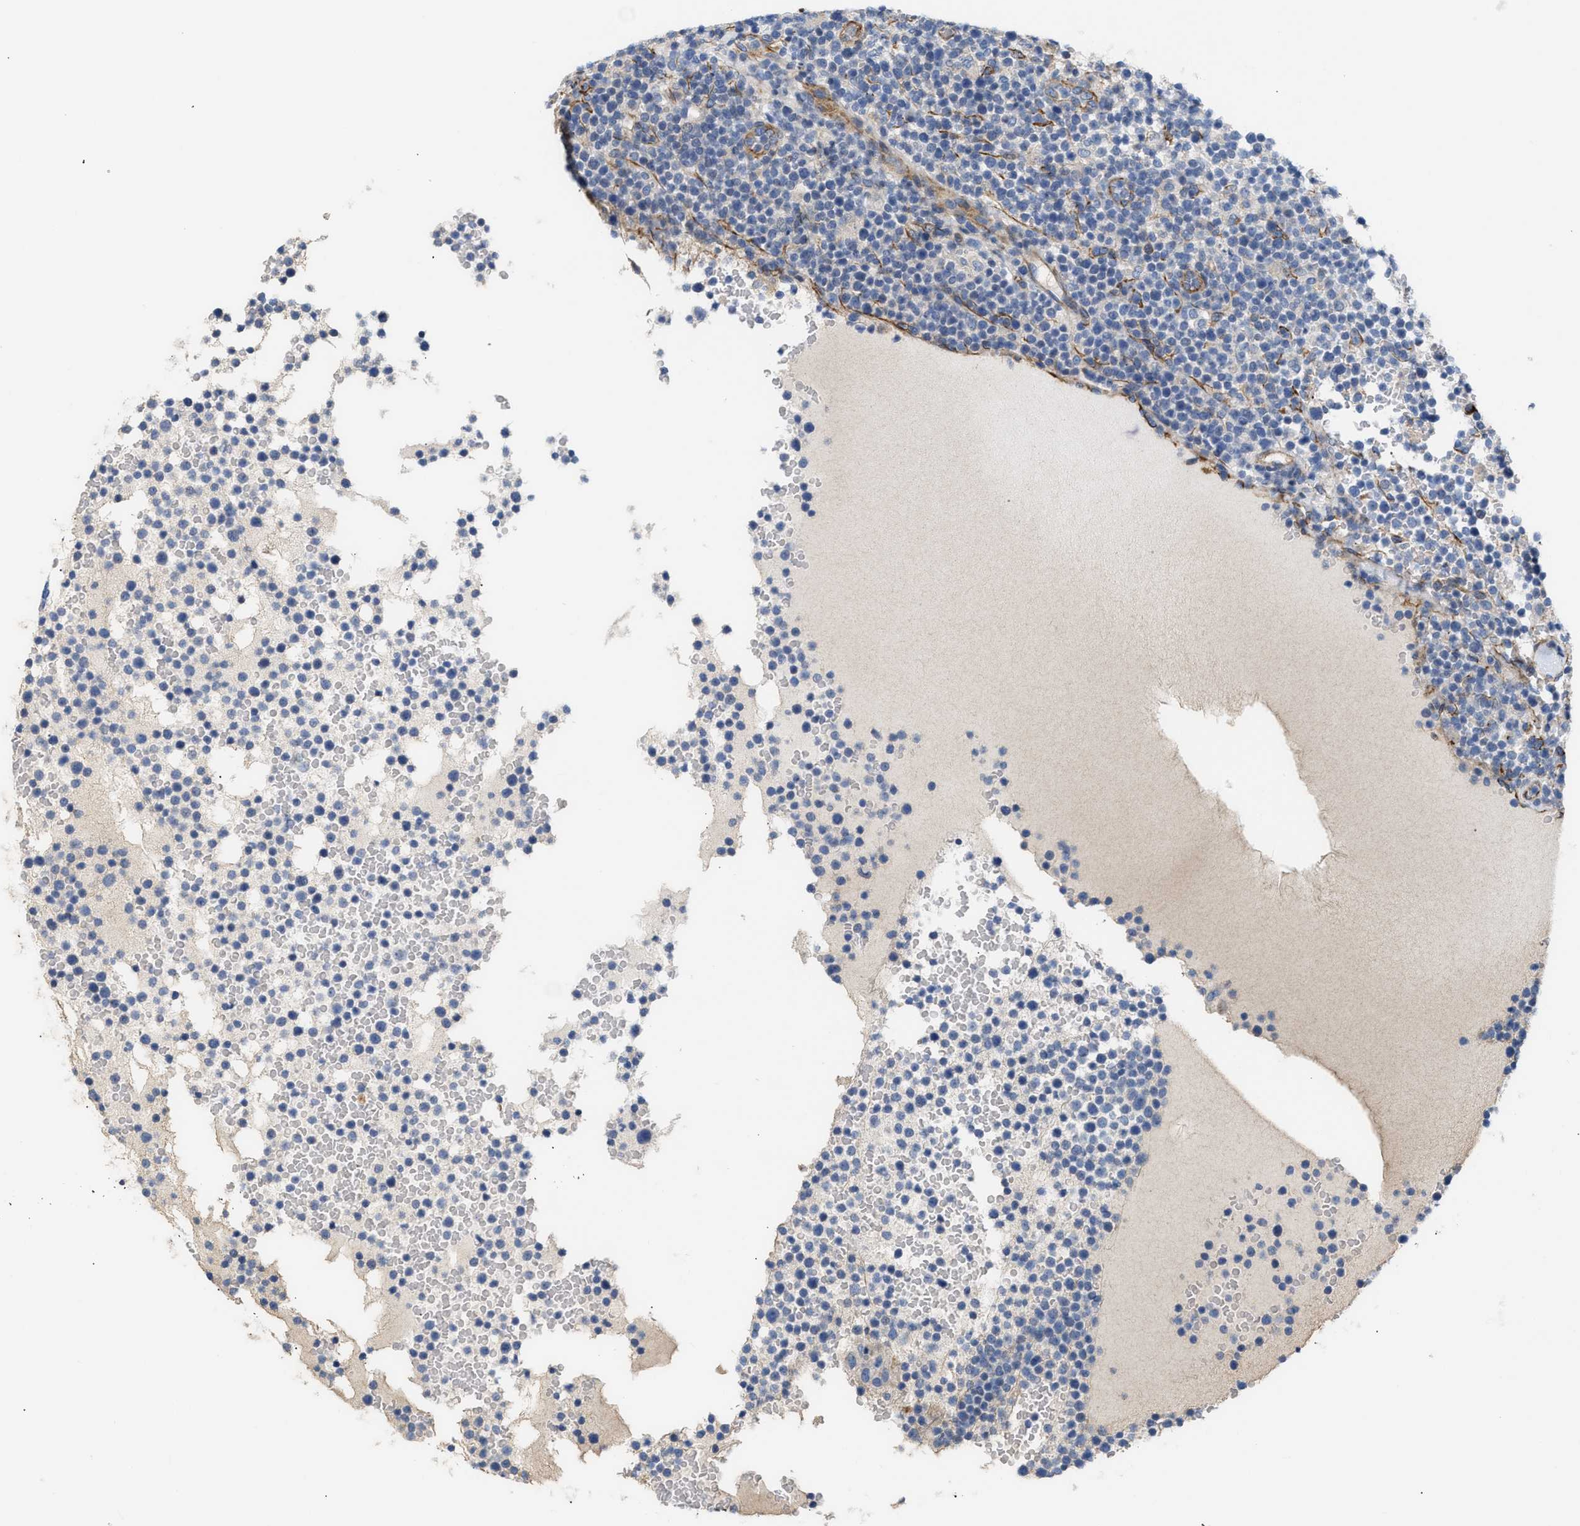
{"staining": {"intensity": "negative", "quantity": "none", "location": "none"}, "tissue": "lymphoma", "cell_type": "Tumor cells", "image_type": "cancer", "snomed": [{"axis": "morphology", "description": "Malignant lymphoma, non-Hodgkin's type, High grade"}, {"axis": "topography", "description": "Lymph node"}], "caption": "This photomicrograph is of high-grade malignant lymphoma, non-Hodgkin's type stained with immunohistochemistry (IHC) to label a protein in brown with the nuclei are counter-stained blue. There is no staining in tumor cells.", "gene": "TFPI", "patient": {"sex": "male", "age": 61}}